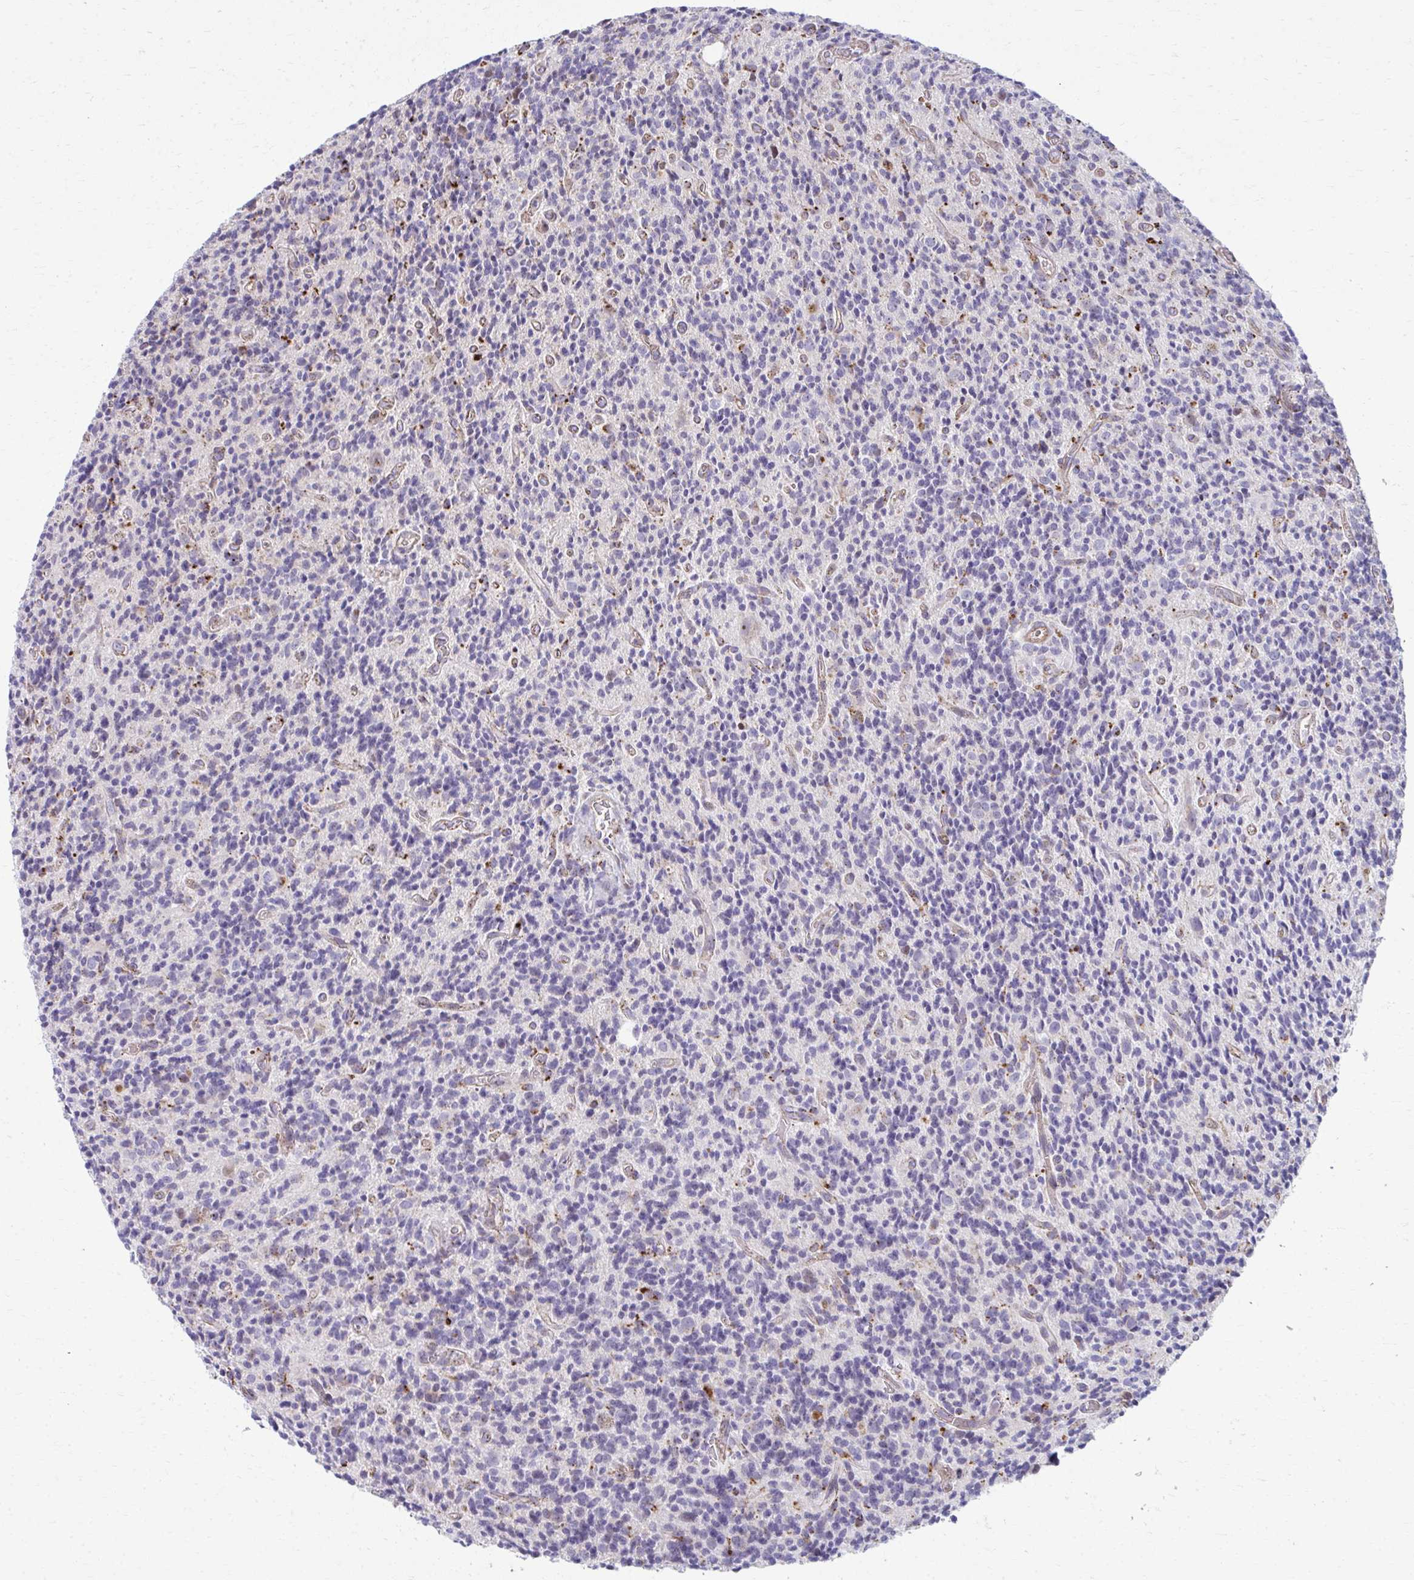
{"staining": {"intensity": "negative", "quantity": "none", "location": "none"}, "tissue": "glioma", "cell_type": "Tumor cells", "image_type": "cancer", "snomed": [{"axis": "morphology", "description": "Glioma, malignant, High grade"}, {"axis": "topography", "description": "Brain"}], "caption": "This is an IHC photomicrograph of malignant glioma (high-grade). There is no staining in tumor cells.", "gene": "LRRC4B", "patient": {"sex": "male", "age": 76}}